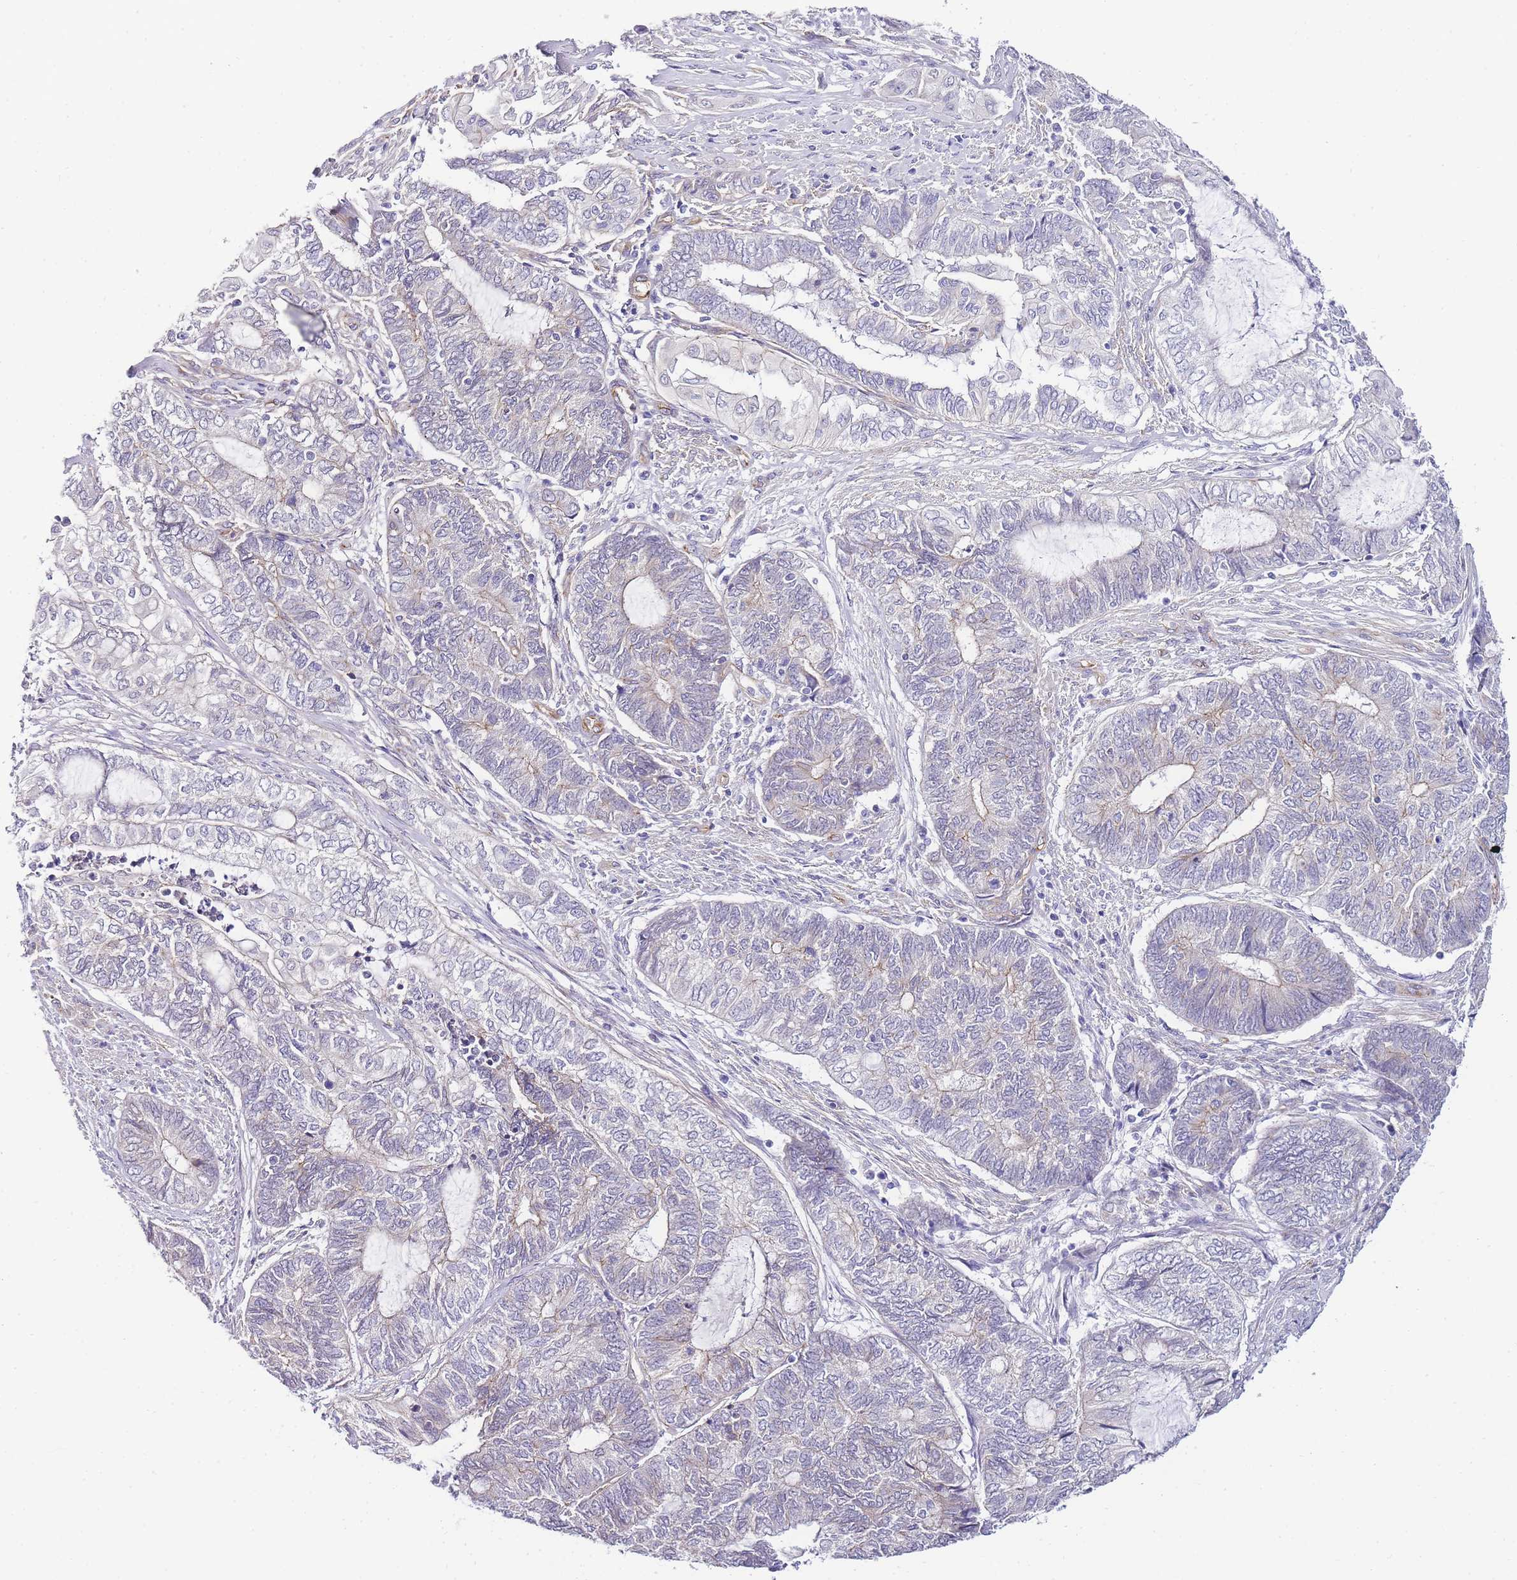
{"staining": {"intensity": "moderate", "quantity": "<25%", "location": "cytoplasmic/membranous"}, "tissue": "endometrial cancer", "cell_type": "Tumor cells", "image_type": "cancer", "snomed": [{"axis": "morphology", "description": "Adenocarcinoma, NOS"}, {"axis": "topography", "description": "Uterus"}, {"axis": "topography", "description": "Endometrium"}], "caption": "The photomicrograph demonstrates immunohistochemical staining of endometrial cancer (adenocarcinoma). There is moderate cytoplasmic/membranous expression is present in approximately <25% of tumor cells. (Brightfield microscopy of DAB IHC at high magnification).", "gene": "PDCD7", "patient": {"sex": "female", "age": 70}}